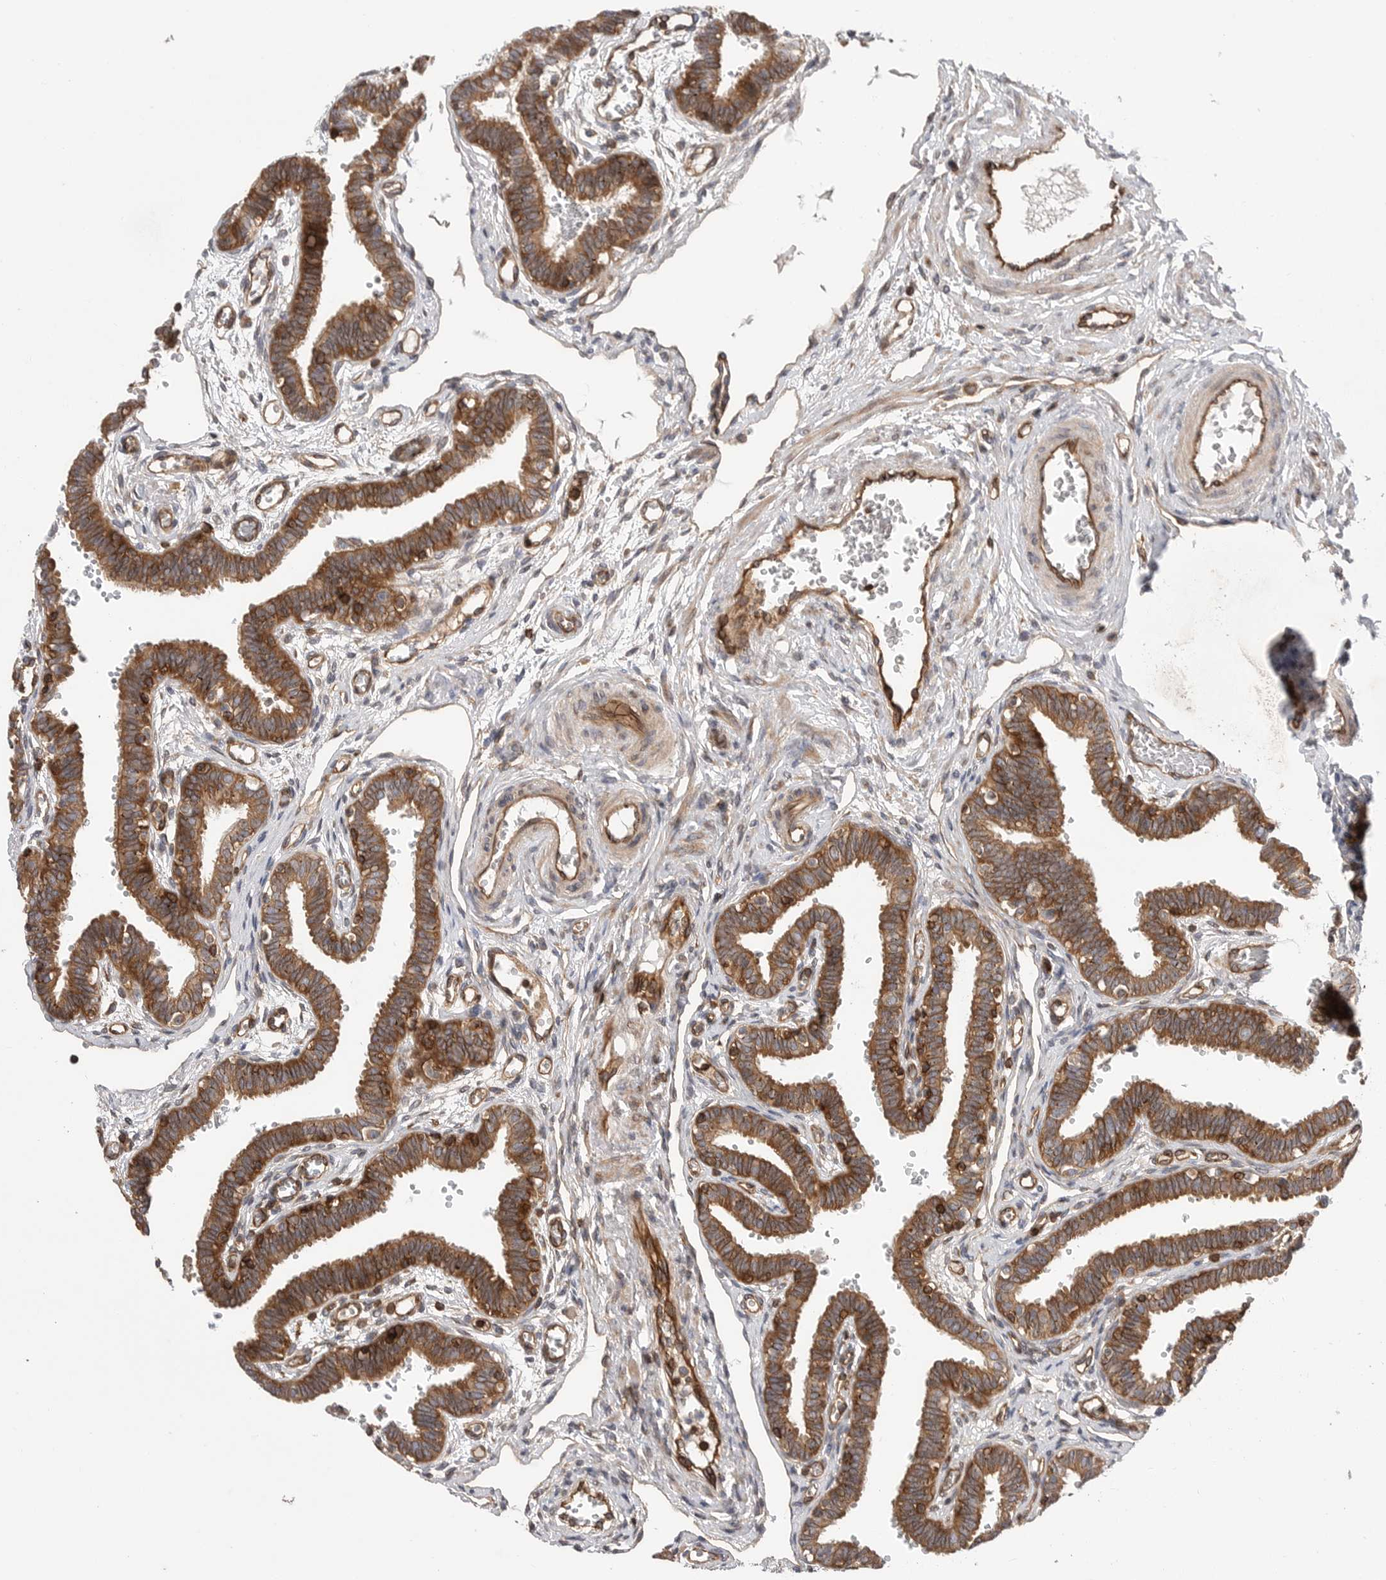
{"staining": {"intensity": "moderate", "quantity": ">75%", "location": "cytoplasmic/membranous"}, "tissue": "fallopian tube", "cell_type": "Glandular cells", "image_type": "normal", "snomed": [{"axis": "morphology", "description": "Normal tissue, NOS"}, {"axis": "topography", "description": "Fallopian tube"}, {"axis": "topography", "description": "Placenta"}], "caption": "Immunohistochemistry micrograph of unremarkable fallopian tube: fallopian tube stained using immunohistochemistry (IHC) exhibits medium levels of moderate protein expression localized specifically in the cytoplasmic/membranous of glandular cells, appearing as a cytoplasmic/membranous brown color.", "gene": "PRKCH", "patient": {"sex": "female", "age": 32}}